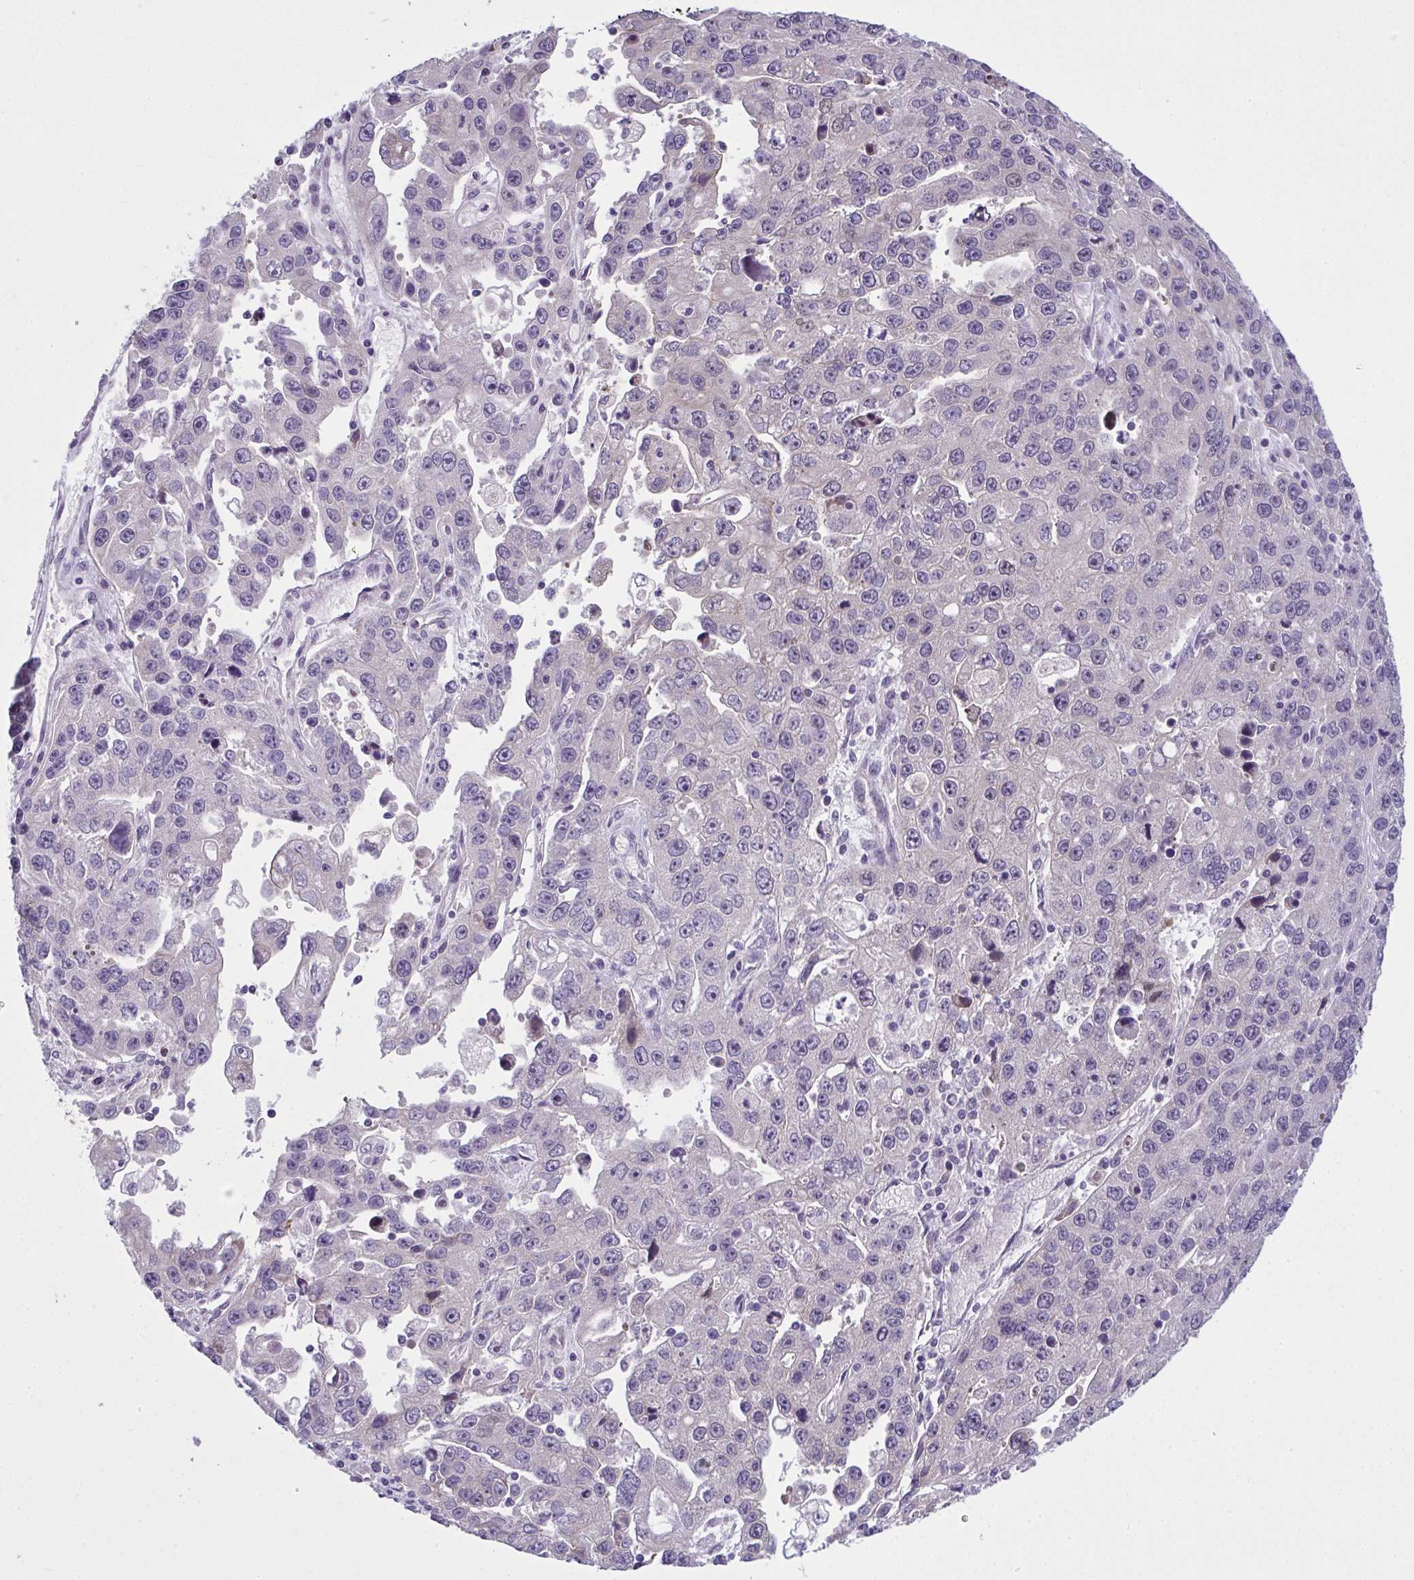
{"staining": {"intensity": "negative", "quantity": "none", "location": "none"}, "tissue": "endometrial cancer", "cell_type": "Tumor cells", "image_type": "cancer", "snomed": [{"axis": "morphology", "description": "Adenocarcinoma, NOS"}, {"axis": "topography", "description": "Uterus"}], "caption": "IHC micrograph of neoplastic tissue: human endometrial cancer (adenocarcinoma) stained with DAB (3,3'-diaminobenzidine) shows no significant protein staining in tumor cells.", "gene": "NT5C1A", "patient": {"sex": "female", "age": 62}}